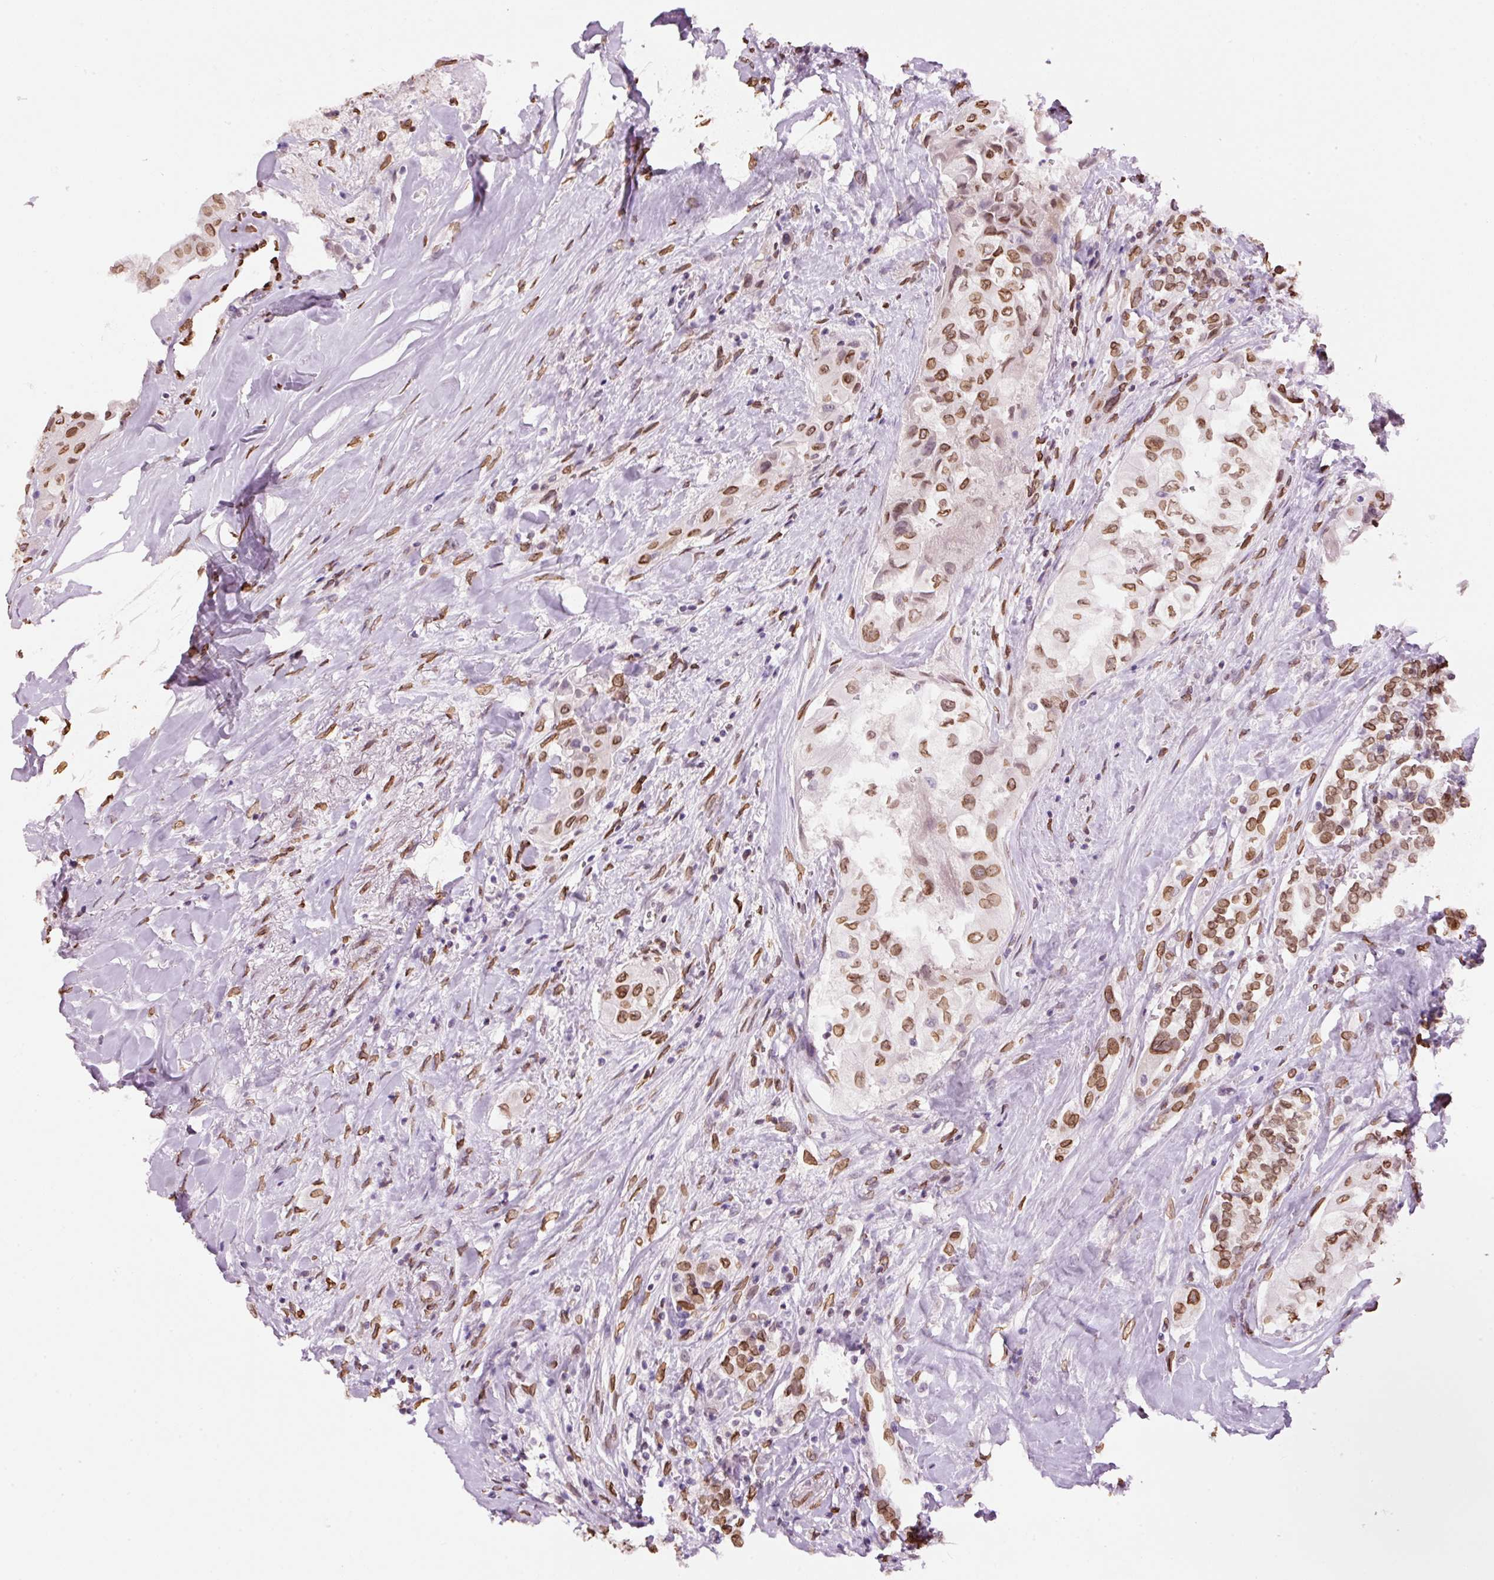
{"staining": {"intensity": "strong", "quantity": ">75%", "location": "cytoplasmic/membranous,nuclear"}, "tissue": "thyroid cancer", "cell_type": "Tumor cells", "image_type": "cancer", "snomed": [{"axis": "morphology", "description": "Normal tissue, NOS"}, {"axis": "morphology", "description": "Papillary adenocarcinoma, NOS"}, {"axis": "topography", "description": "Thyroid gland"}], "caption": "Strong cytoplasmic/membranous and nuclear protein staining is seen in about >75% of tumor cells in thyroid cancer.", "gene": "ZNF224", "patient": {"sex": "female", "age": 59}}